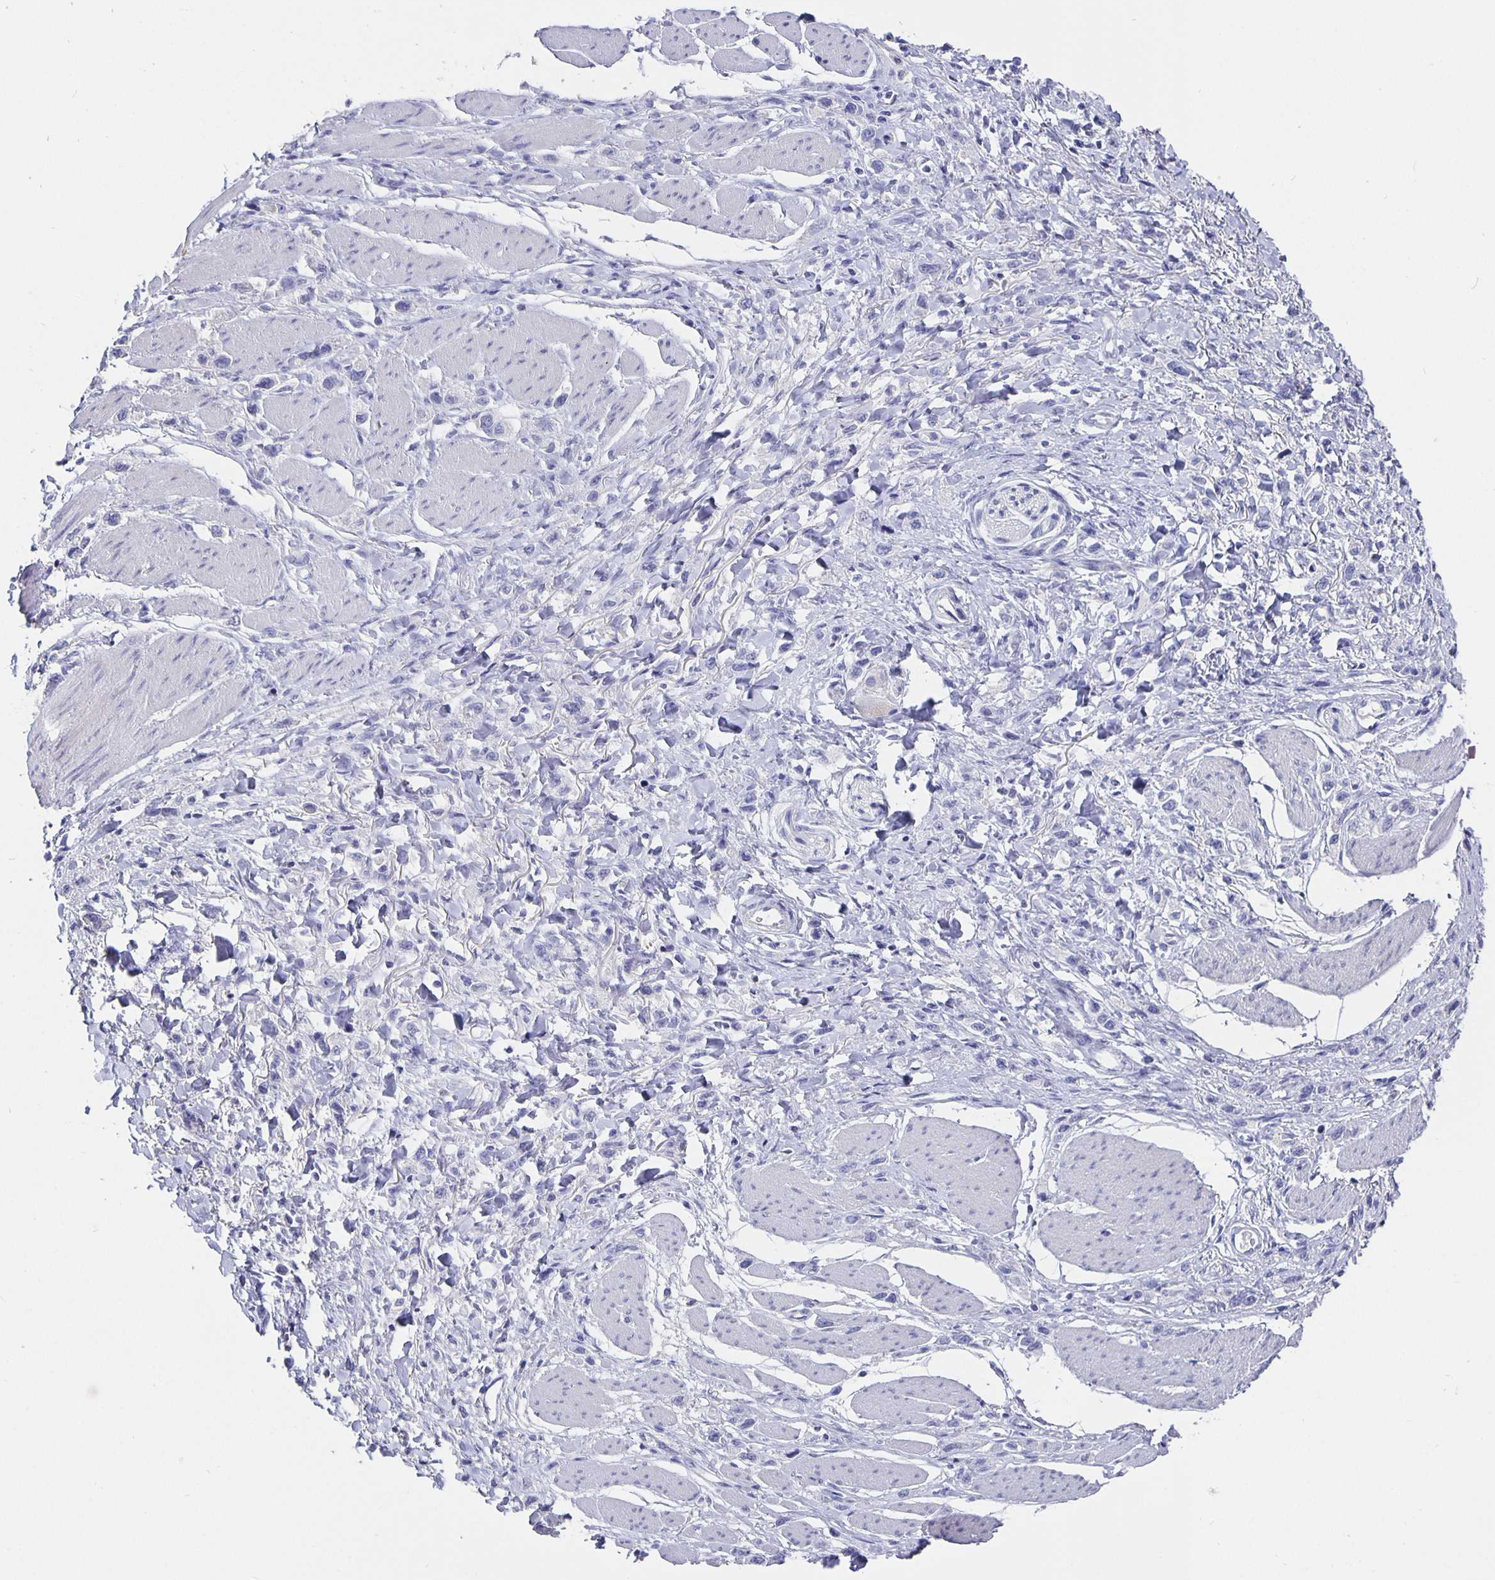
{"staining": {"intensity": "negative", "quantity": "none", "location": "none"}, "tissue": "stomach cancer", "cell_type": "Tumor cells", "image_type": "cancer", "snomed": [{"axis": "morphology", "description": "Adenocarcinoma, NOS"}, {"axis": "topography", "description": "Stomach"}], "caption": "IHC image of human stomach cancer (adenocarcinoma) stained for a protein (brown), which exhibits no positivity in tumor cells.", "gene": "CFAP74", "patient": {"sex": "female", "age": 65}}